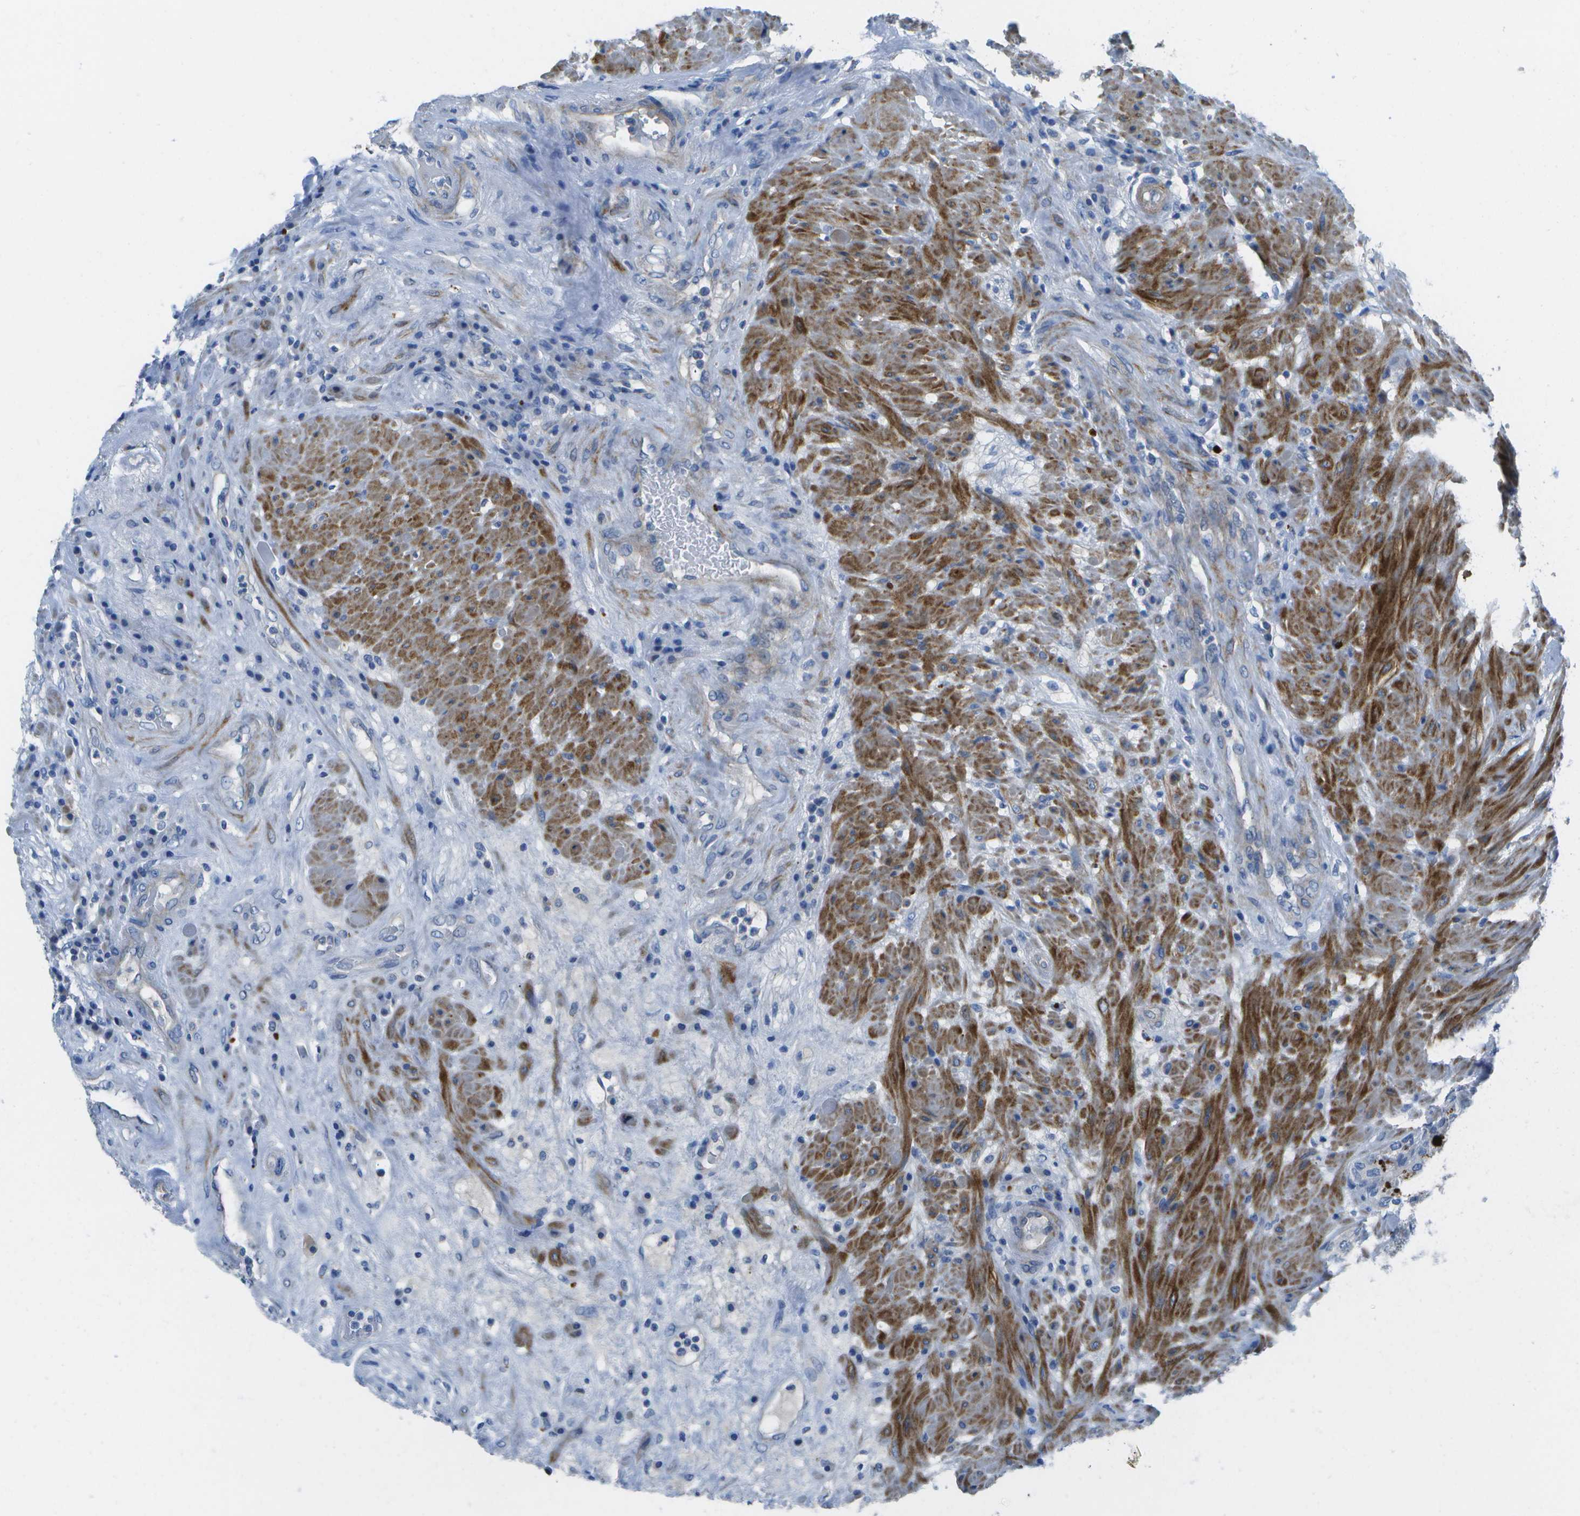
{"staining": {"intensity": "moderate", "quantity": "<25%", "location": "cytoplasmic/membranous"}, "tissue": "seminal vesicle", "cell_type": "Glandular cells", "image_type": "normal", "snomed": [{"axis": "morphology", "description": "Normal tissue, NOS"}, {"axis": "topography", "description": "Seminal veicle"}], "caption": "Protein positivity by IHC displays moderate cytoplasmic/membranous positivity in approximately <25% of glandular cells in normal seminal vesicle.", "gene": "DCT", "patient": {"sex": "male", "age": 61}}